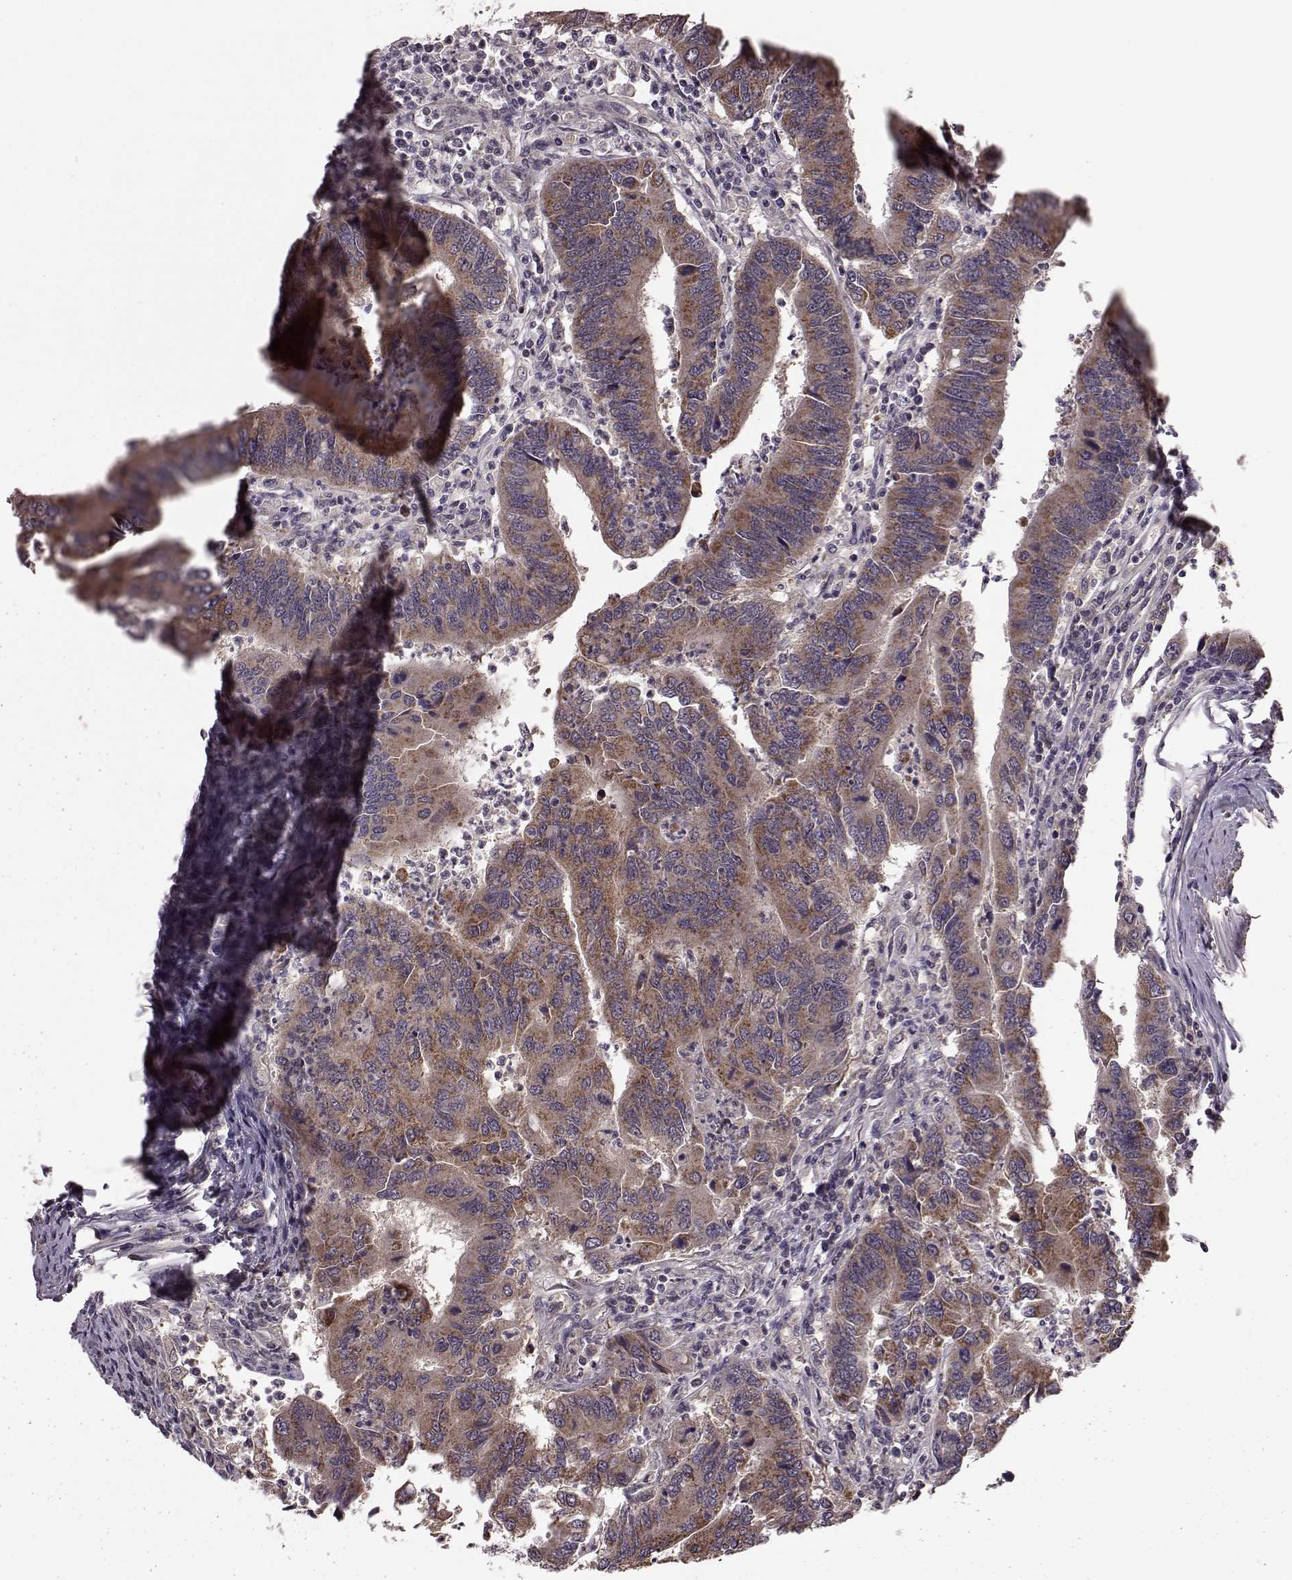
{"staining": {"intensity": "moderate", "quantity": ">75%", "location": "cytoplasmic/membranous"}, "tissue": "colorectal cancer", "cell_type": "Tumor cells", "image_type": "cancer", "snomed": [{"axis": "morphology", "description": "Adenocarcinoma, NOS"}, {"axis": "topography", "description": "Colon"}], "caption": "Immunohistochemical staining of human adenocarcinoma (colorectal) reveals medium levels of moderate cytoplasmic/membranous protein positivity in approximately >75% of tumor cells. The staining was performed using DAB to visualize the protein expression in brown, while the nuclei were stained in blue with hematoxylin (Magnification: 20x).", "gene": "PUDP", "patient": {"sex": "female", "age": 67}}